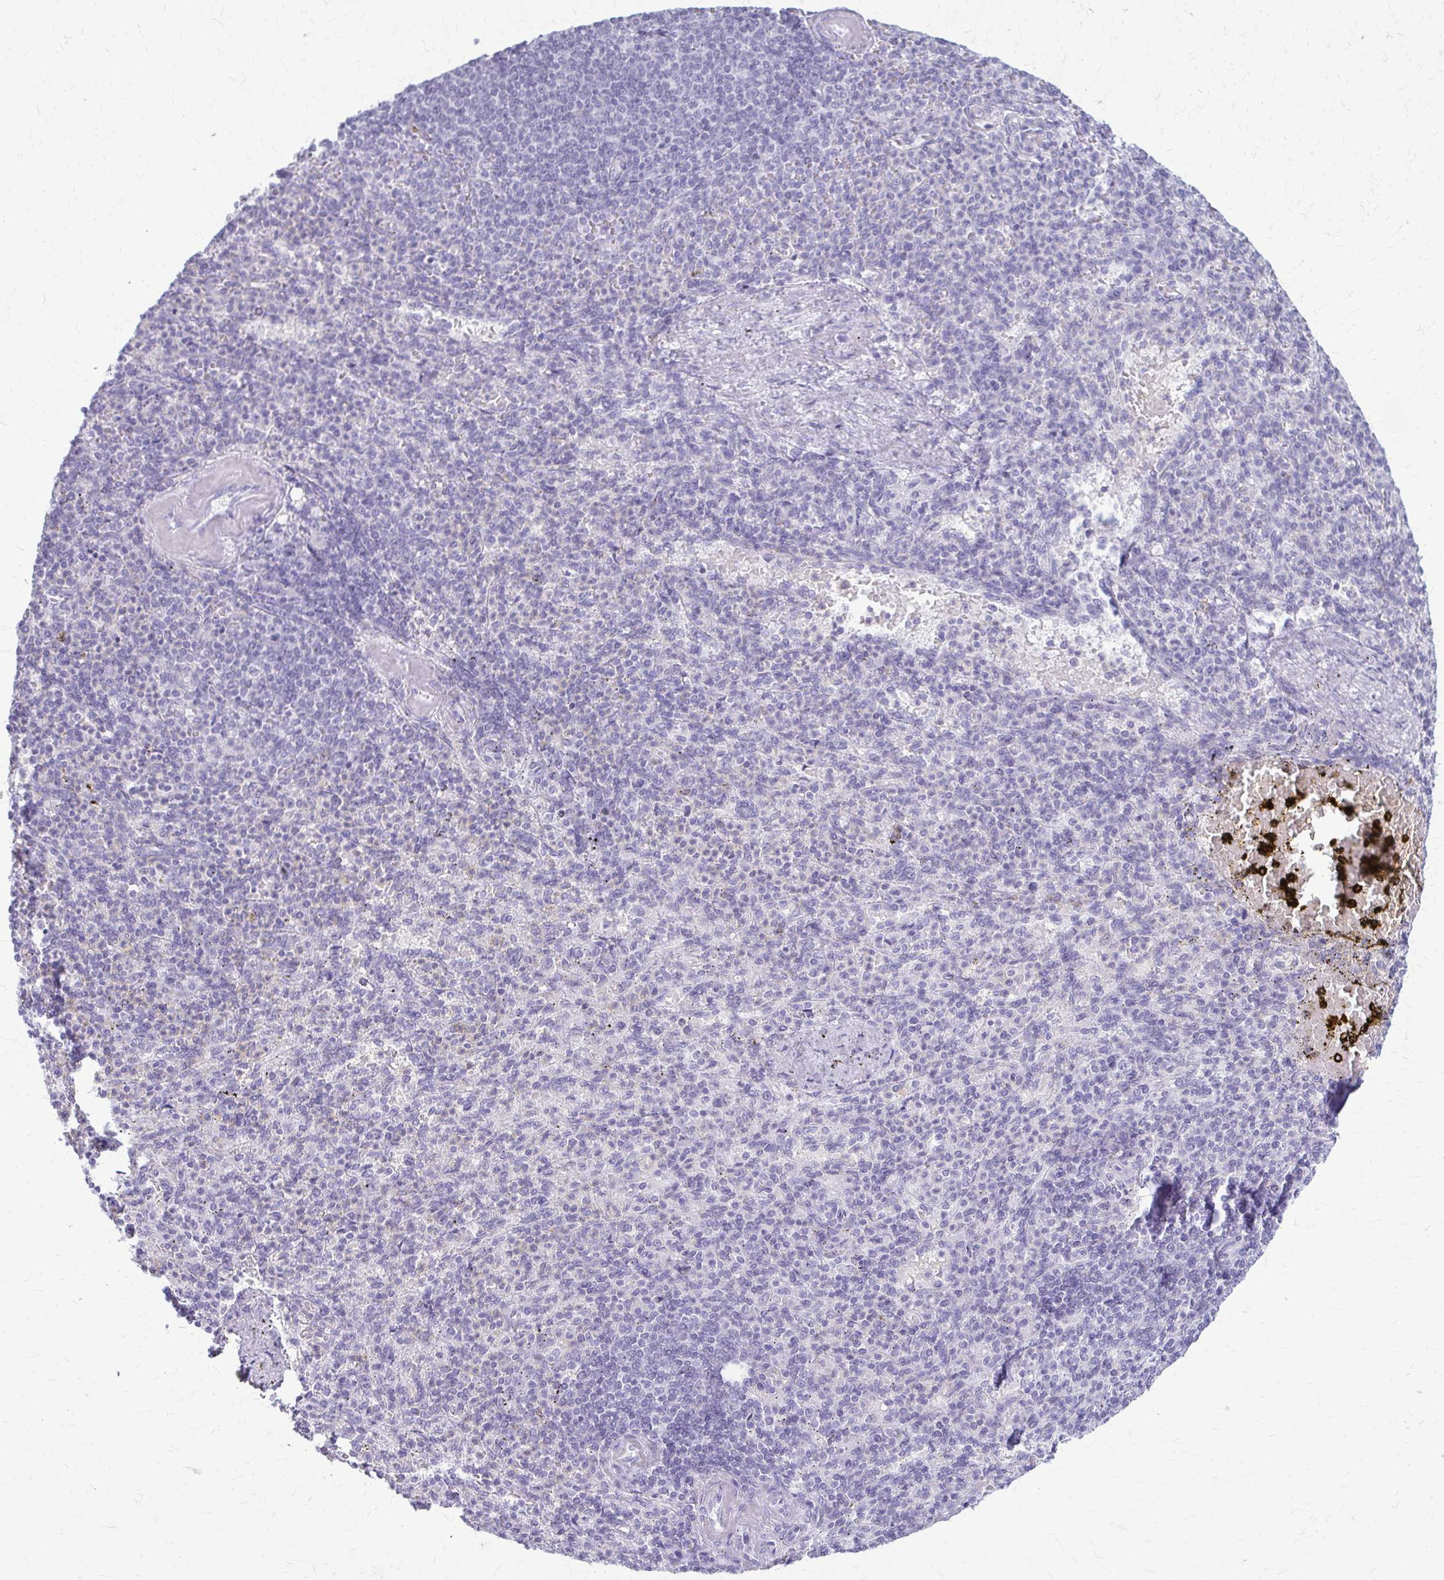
{"staining": {"intensity": "negative", "quantity": "none", "location": "none"}, "tissue": "spleen", "cell_type": "Cells in red pulp", "image_type": "normal", "snomed": [{"axis": "morphology", "description": "Normal tissue, NOS"}, {"axis": "topography", "description": "Spleen"}], "caption": "IHC of normal human spleen shows no expression in cells in red pulp. (DAB (3,3'-diaminobenzidine) IHC visualized using brightfield microscopy, high magnification).", "gene": "KRT5", "patient": {"sex": "female", "age": 74}}